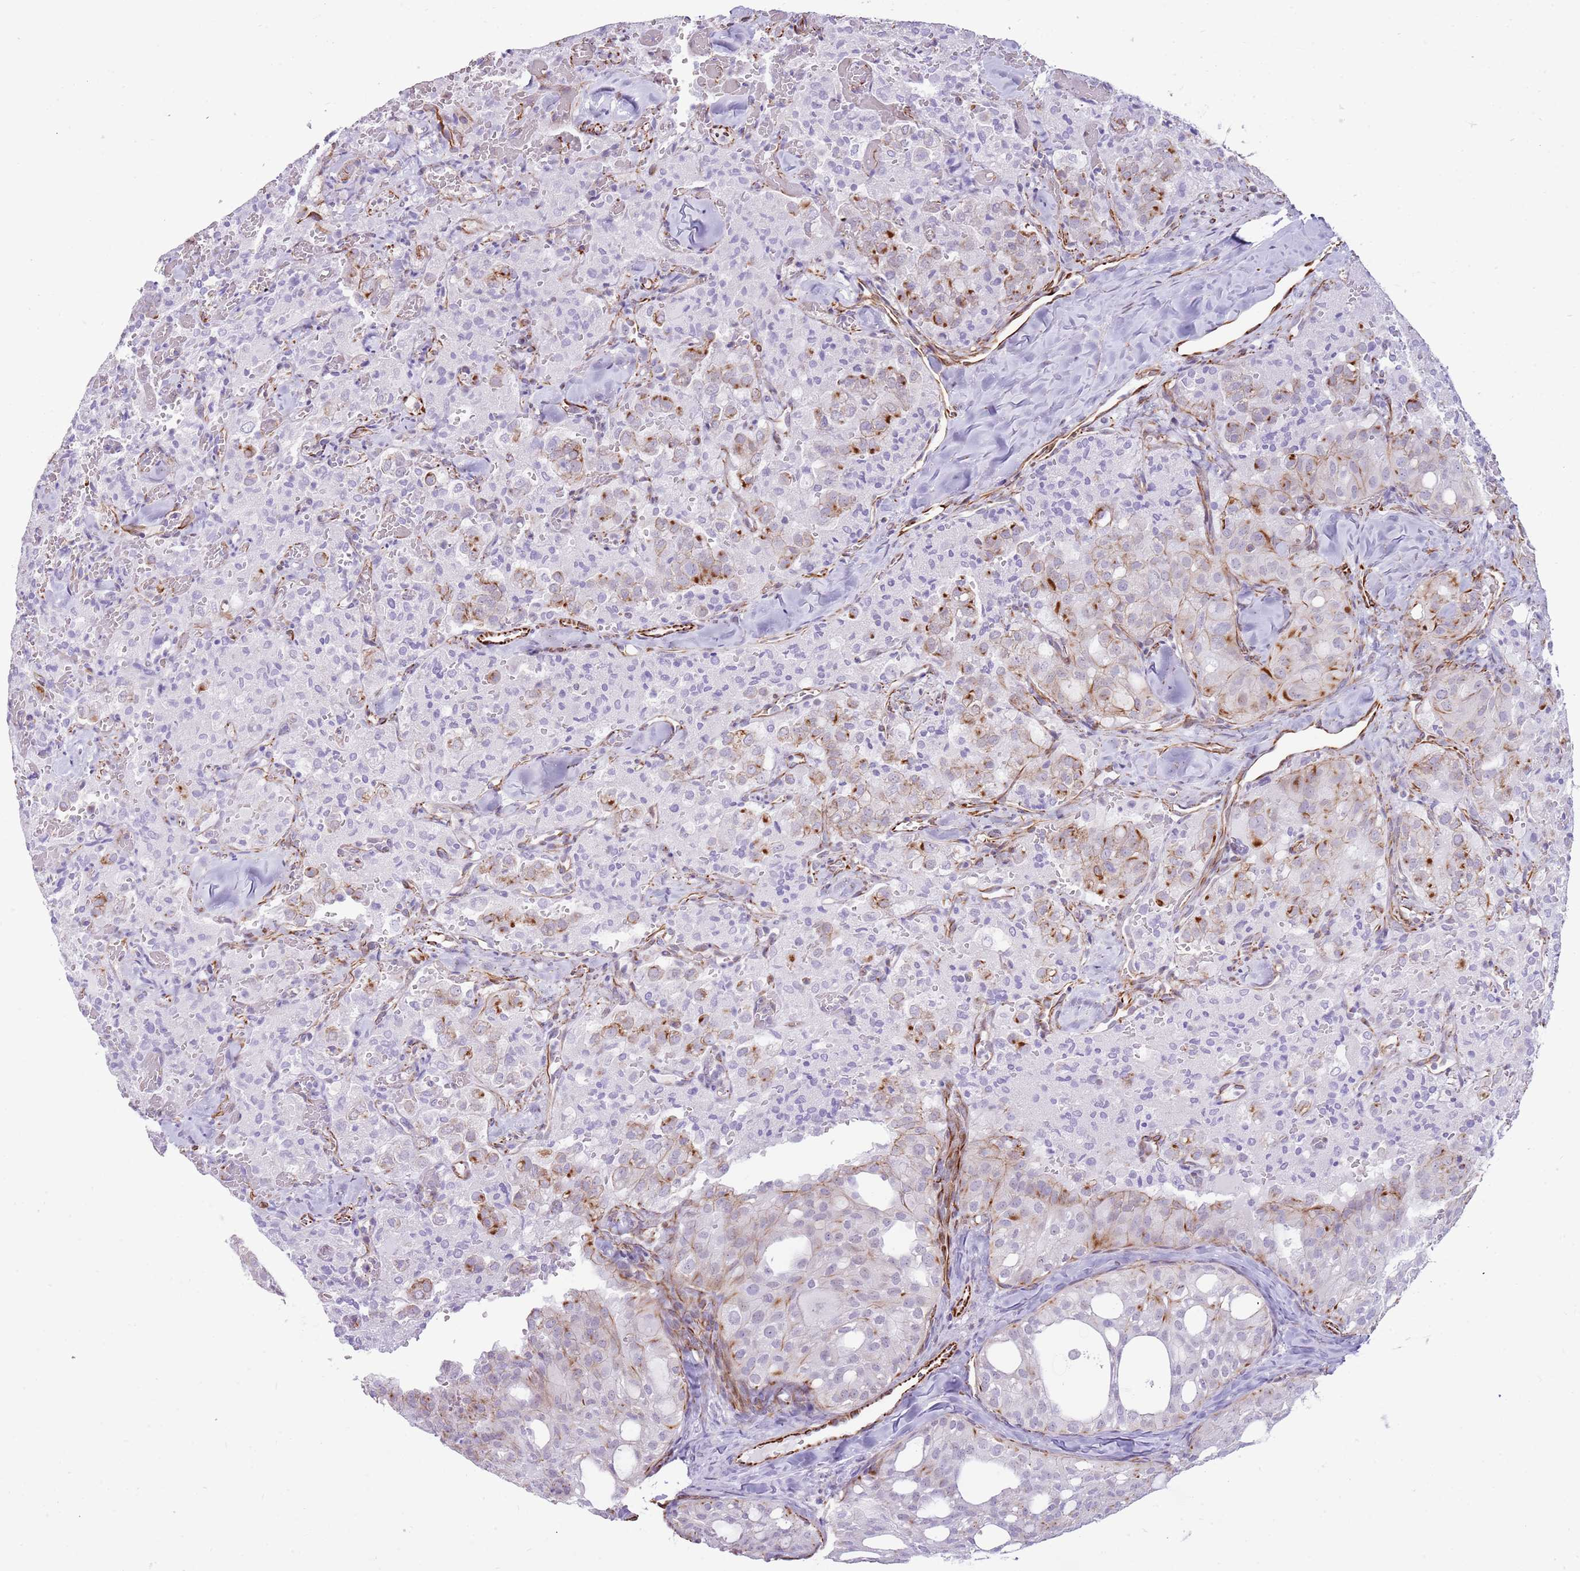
{"staining": {"intensity": "negative", "quantity": "none", "location": "none"}, "tissue": "thyroid cancer", "cell_type": "Tumor cells", "image_type": "cancer", "snomed": [{"axis": "morphology", "description": "Follicular adenoma carcinoma, NOS"}, {"axis": "topography", "description": "Thyroid gland"}], "caption": "This is an immunohistochemistry (IHC) image of human thyroid cancer (follicular adenoma carcinoma). There is no positivity in tumor cells.", "gene": "NBPF3", "patient": {"sex": "male", "age": 75}}